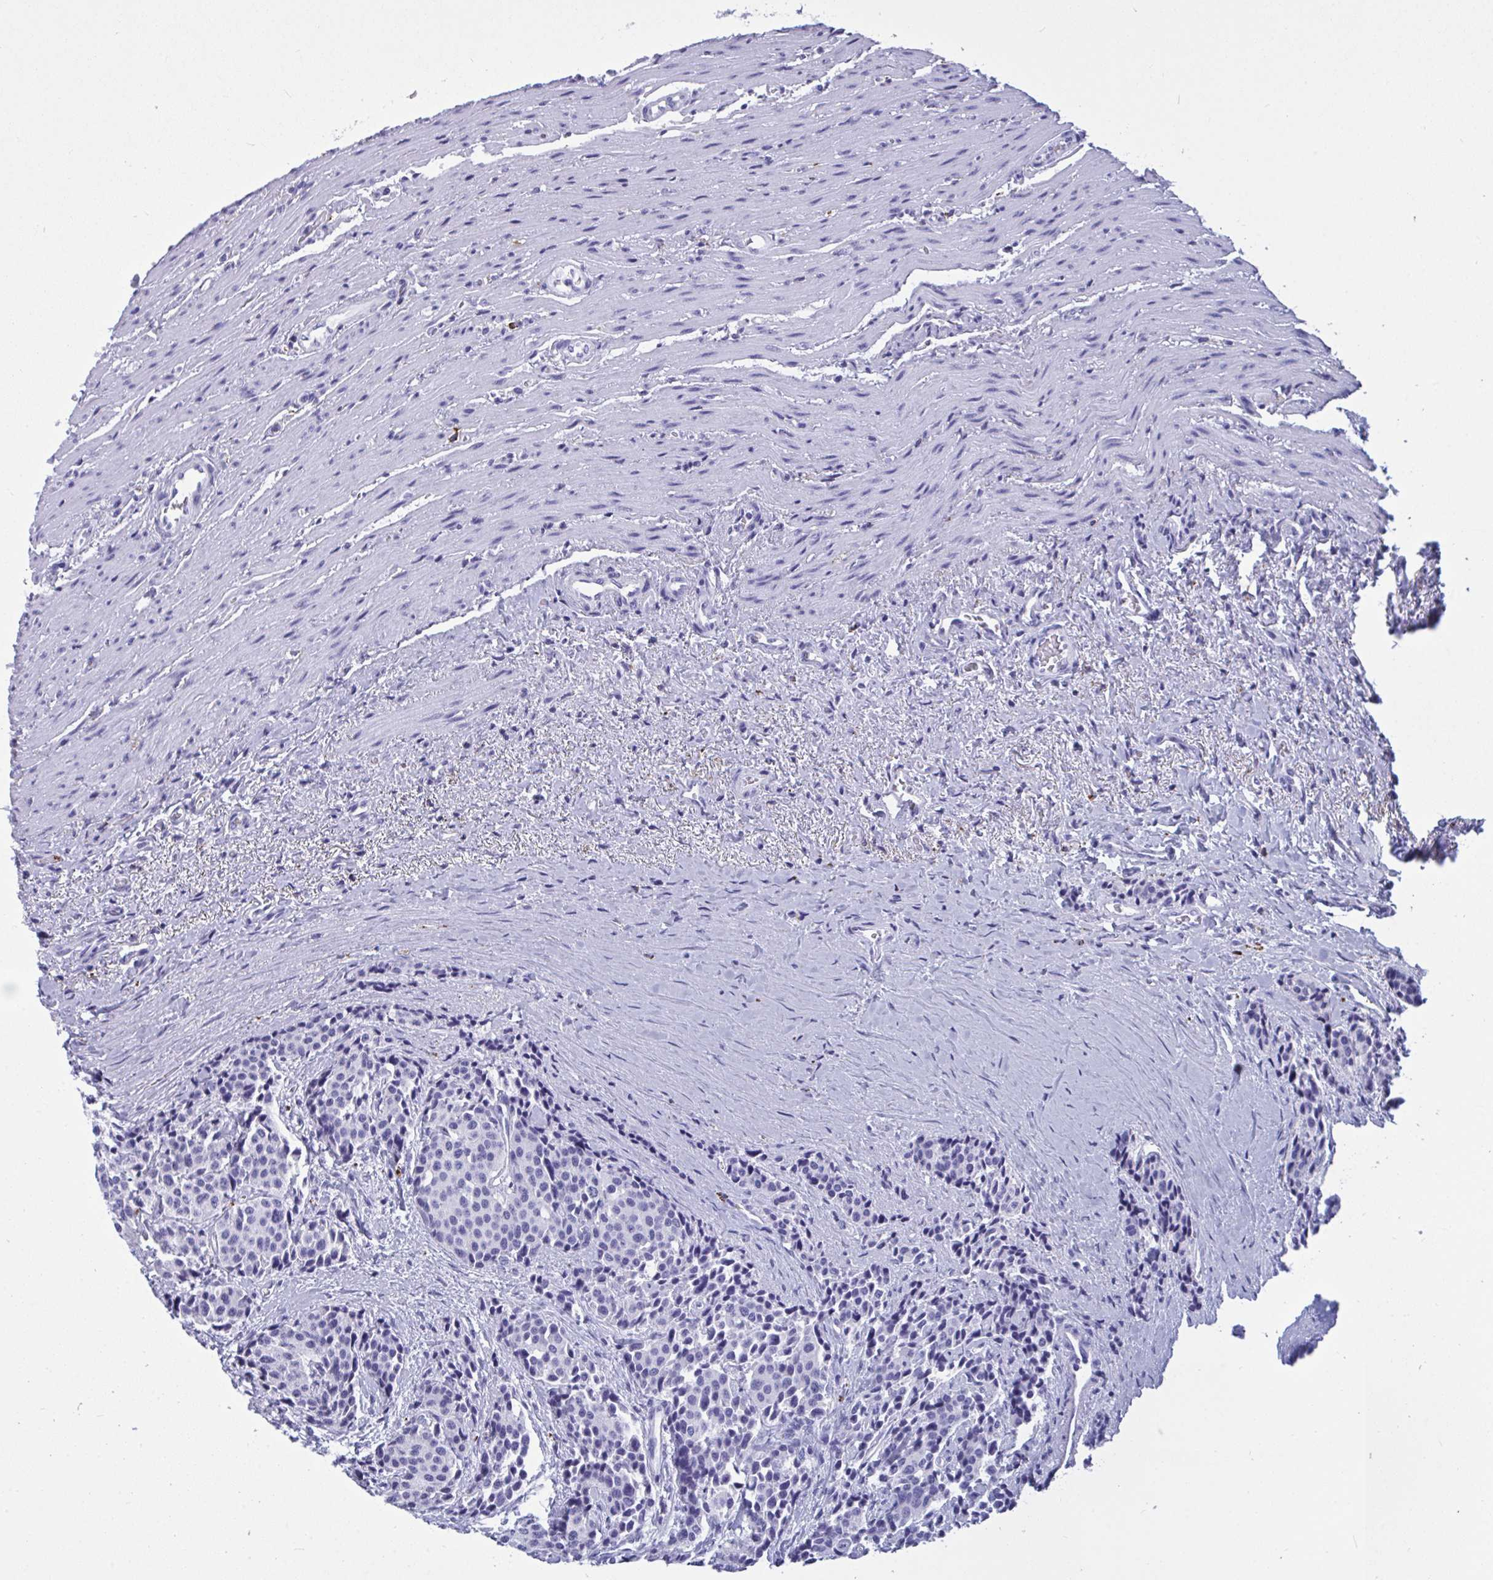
{"staining": {"intensity": "negative", "quantity": "none", "location": "none"}, "tissue": "carcinoid", "cell_type": "Tumor cells", "image_type": "cancer", "snomed": [{"axis": "morphology", "description": "Carcinoid, malignant, NOS"}, {"axis": "topography", "description": "Small intestine"}], "caption": "Tumor cells show no significant positivity in carcinoid.", "gene": "CPVL", "patient": {"sex": "male", "age": 73}}